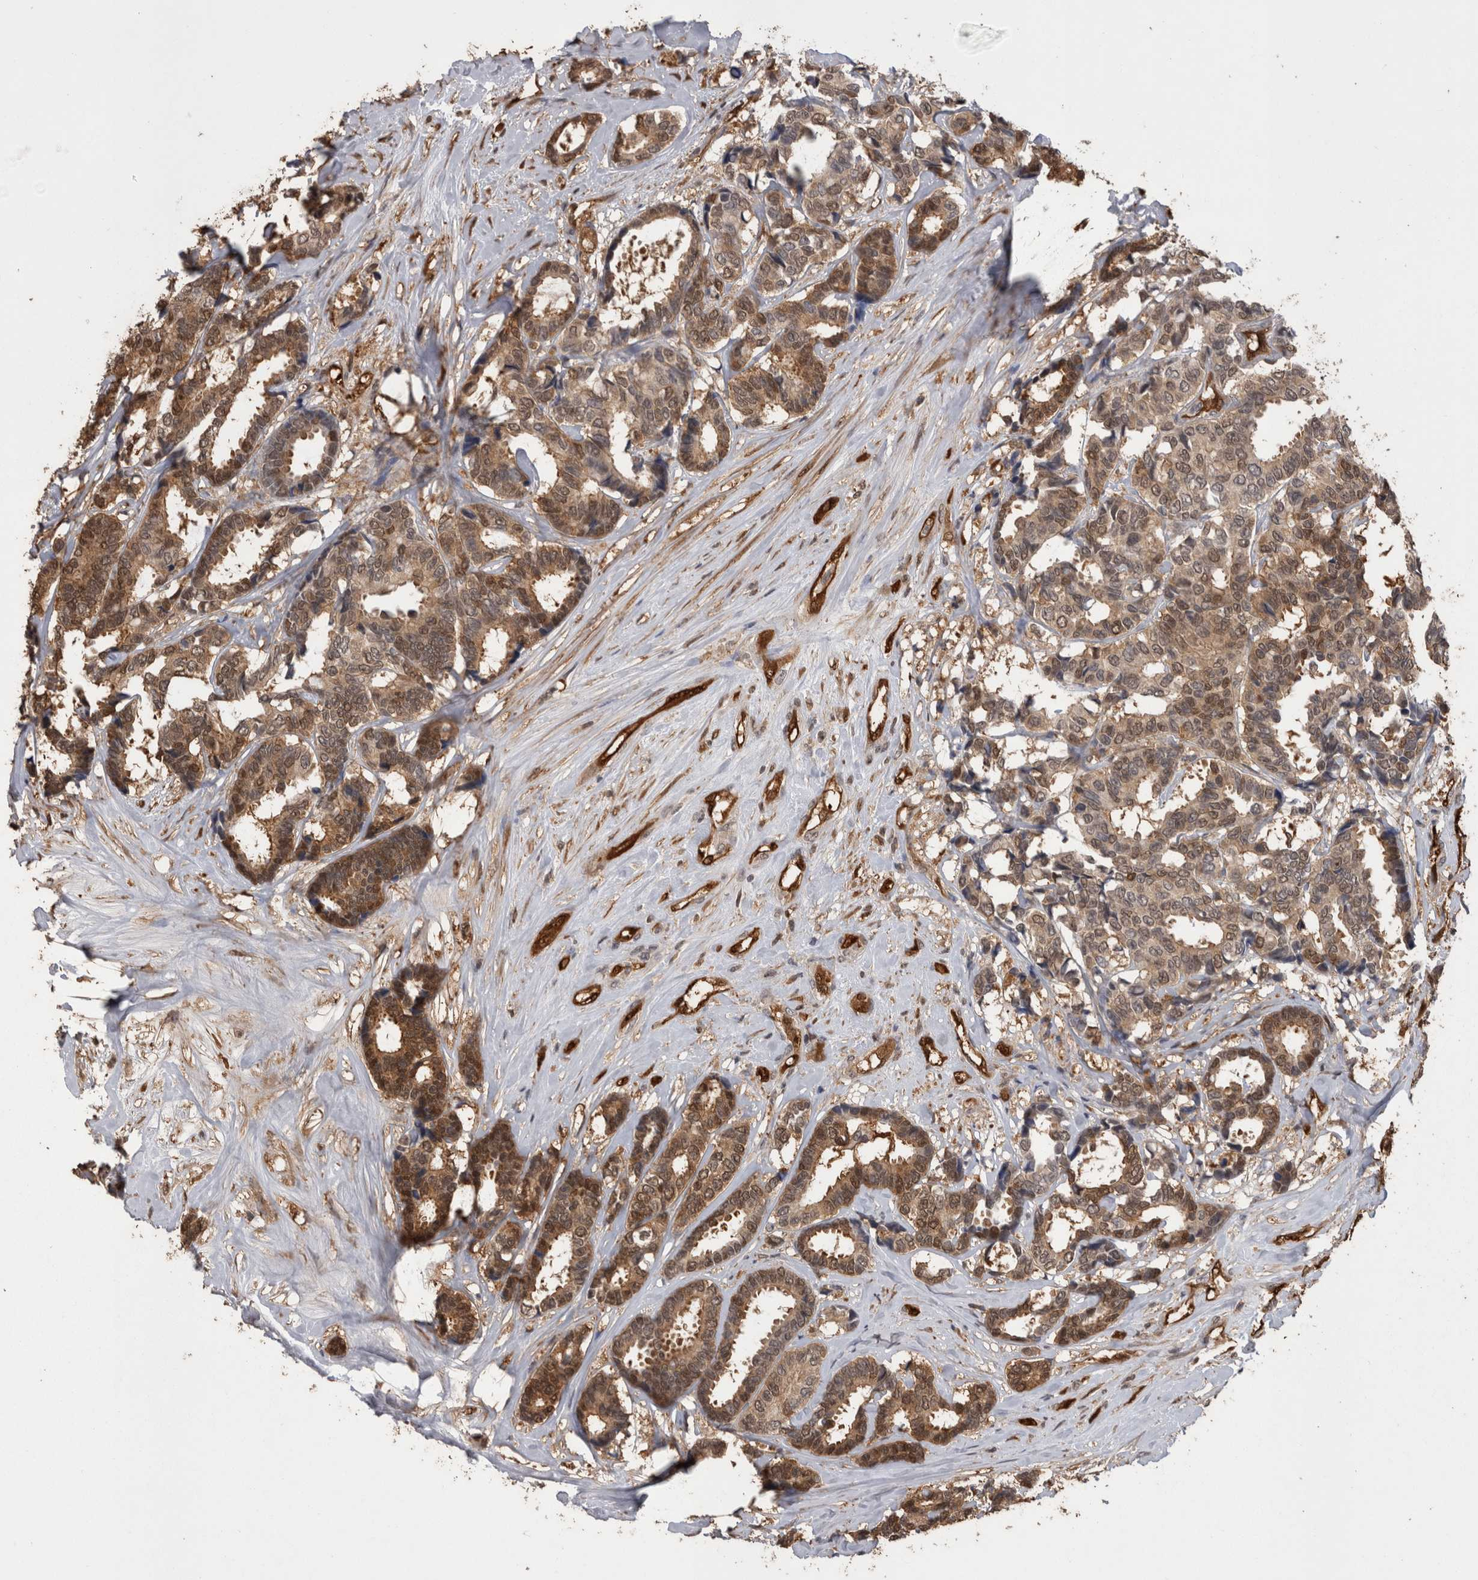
{"staining": {"intensity": "moderate", "quantity": ">75%", "location": "cytoplasmic/membranous,nuclear"}, "tissue": "breast cancer", "cell_type": "Tumor cells", "image_type": "cancer", "snomed": [{"axis": "morphology", "description": "Duct carcinoma"}, {"axis": "topography", "description": "Breast"}], "caption": "Infiltrating ductal carcinoma (breast) stained with a brown dye exhibits moderate cytoplasmic/membranous and nuclear positive expression in approximately >75% of tumor cells.", "gene": "LXN", "patient": {"sex": "female", "age": 87}}